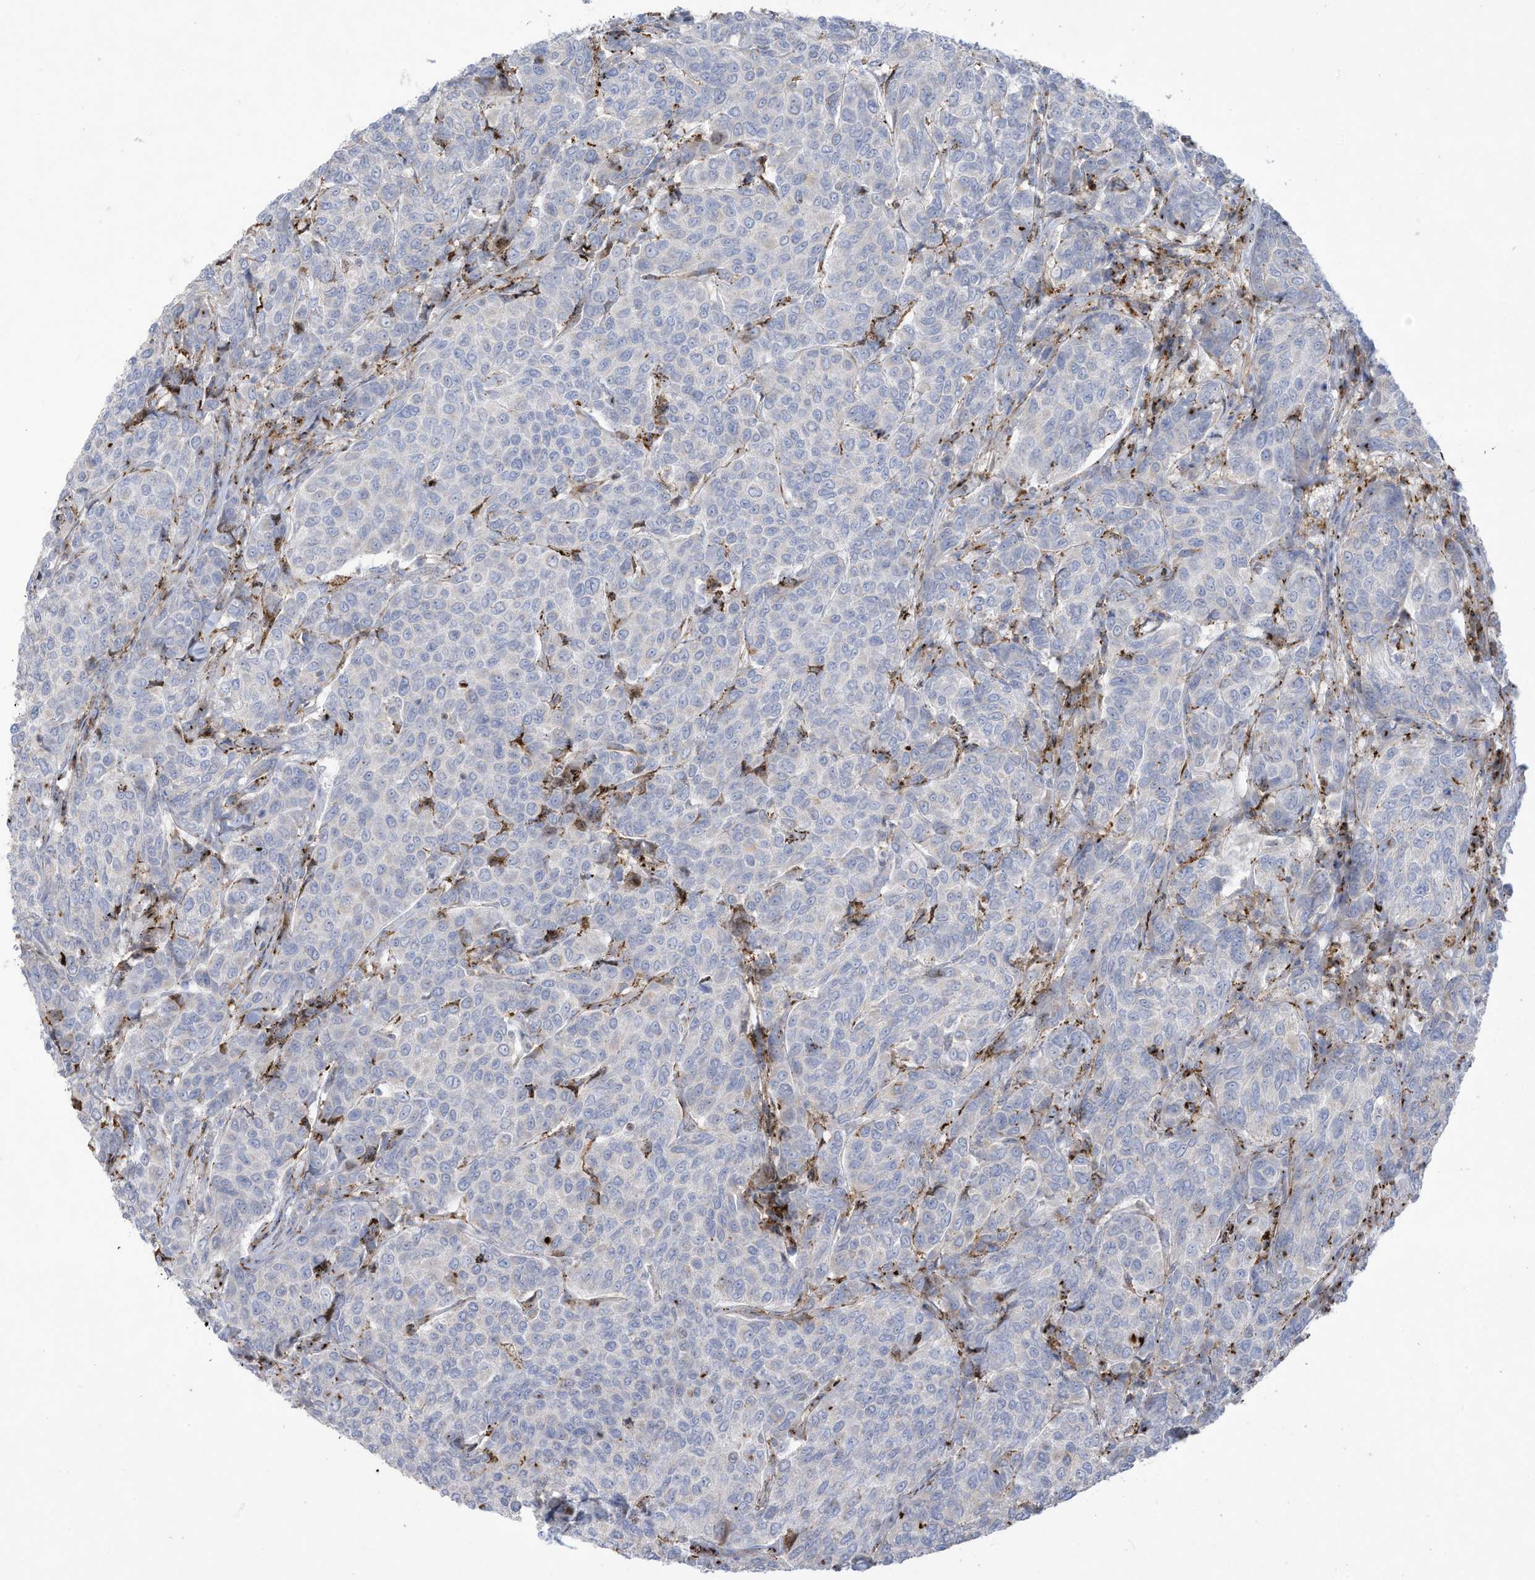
{"staining": {"intensity": "negative", "quantity": "none", "location": "none"}, "tissue": "breast cancer", "cell_type": "Tumor cells", "image_type": "cancer", "snomed": [{"axis": "morphology", "description": "Duct carcinoma"}, {"axis": "topography", "description": "Breast"}], "caption": "This is a image of immunohistochemistry staining of breast infiltrating ductal carcinoma, which shows no expression in tumor cells. Brightfield microscopy of immunohistochemistry (IHC) stained with DAB (3,3'-diaminobenzidine) (brown) and hematoxylin (blue), captured at high magnification.", "gene": "THNSL2", "patient": {"sex": "female", "age": 55}}